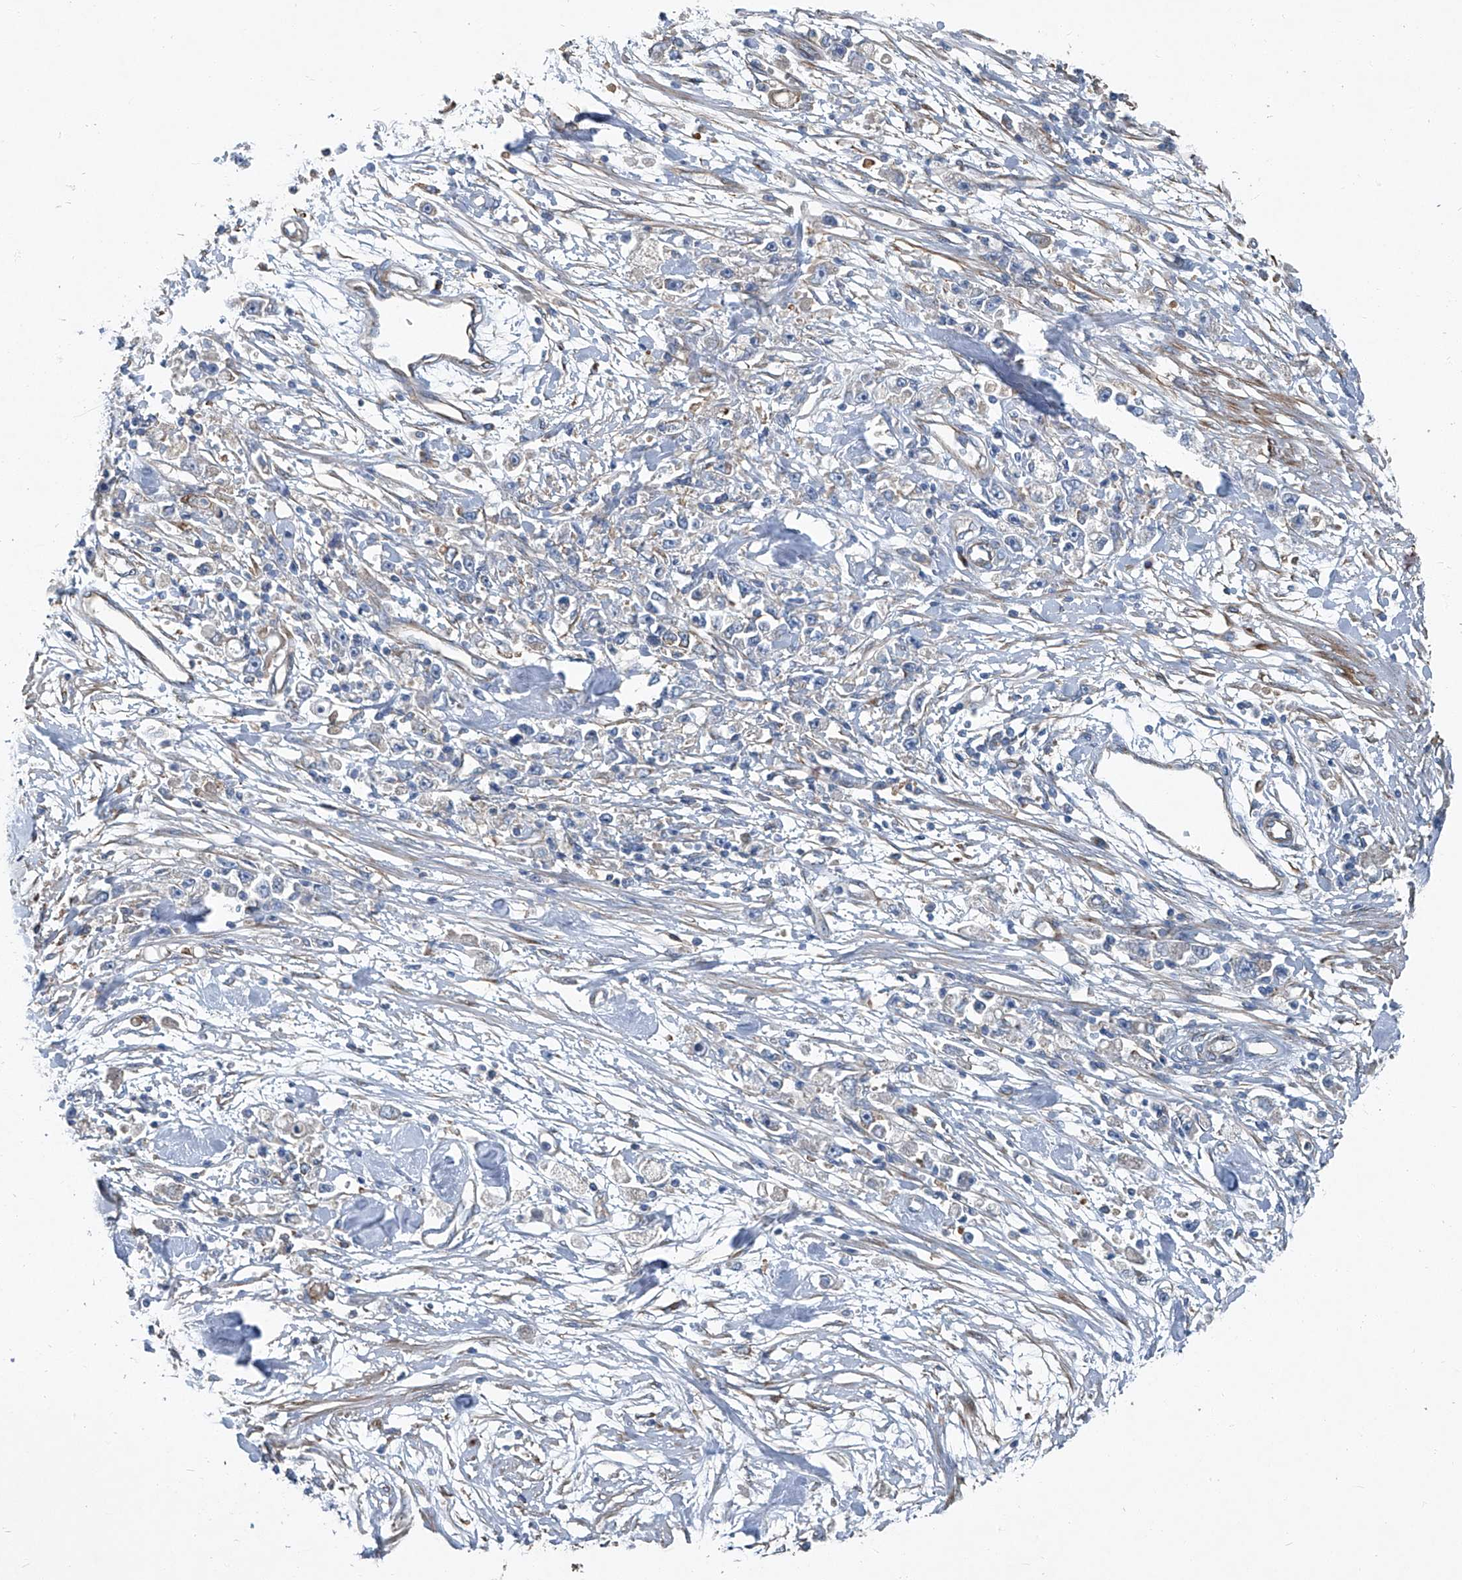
{"staining": {"intensity": "weak", "quantity": "<25%", "location": "cytoplasmic/membranous"}, "tissue": "stomach cancer", "cell_type": "Tumor cells", "image_type": "cancer", "snomed": [{"axis": "morphology", "description": "Adenocarcinoma, NOS"}, {"axis": "topography", "description": "Stomach"}], "caption": "A photomicrograph of human stomach cancer is negative for staining in tumor cells. Nuclei are stained in blue.", "gene": "PIGH", "patient": {"sex": "female", "age": 59}}